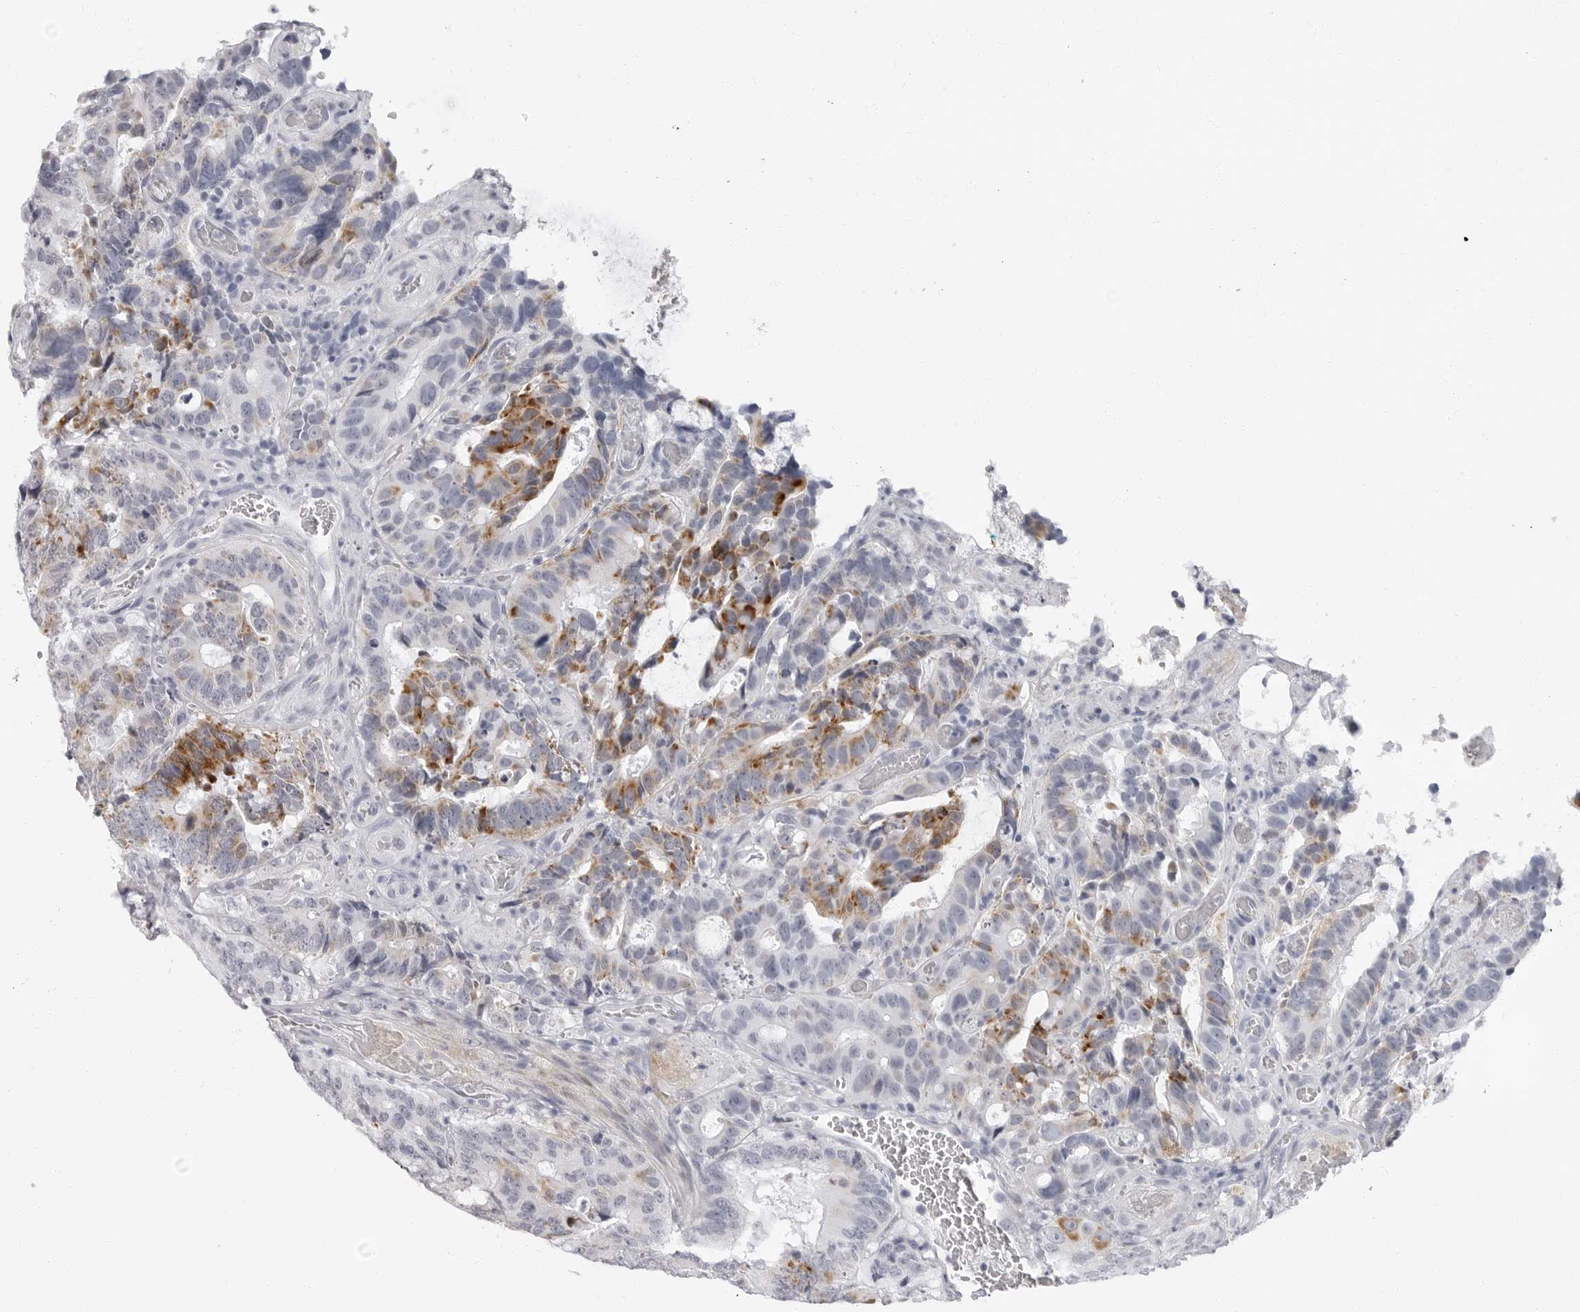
{"staining": {"intensity": "moderate", "quantity": "25%-75%", "location": "cytoplasmic/membranous"}, "tissue": "colorectal cancer", "cell_type": "Tumor cells", "image_type": "cancer", "snomed": [{"axis": "morphology", "description": "Adenocarcinoma, NOS"}, {"axis": "topography", "description": "Colon"}], "caption": "This micrograph exhibits IHC staining of colorectal cancer (adenocarcinoma), with medium moderate cytoplasmic/membranous positivity in about 25%-75% of tumor cells.", "gene": "ERICH3", "patient": {"sex": "male", "age": 83}}